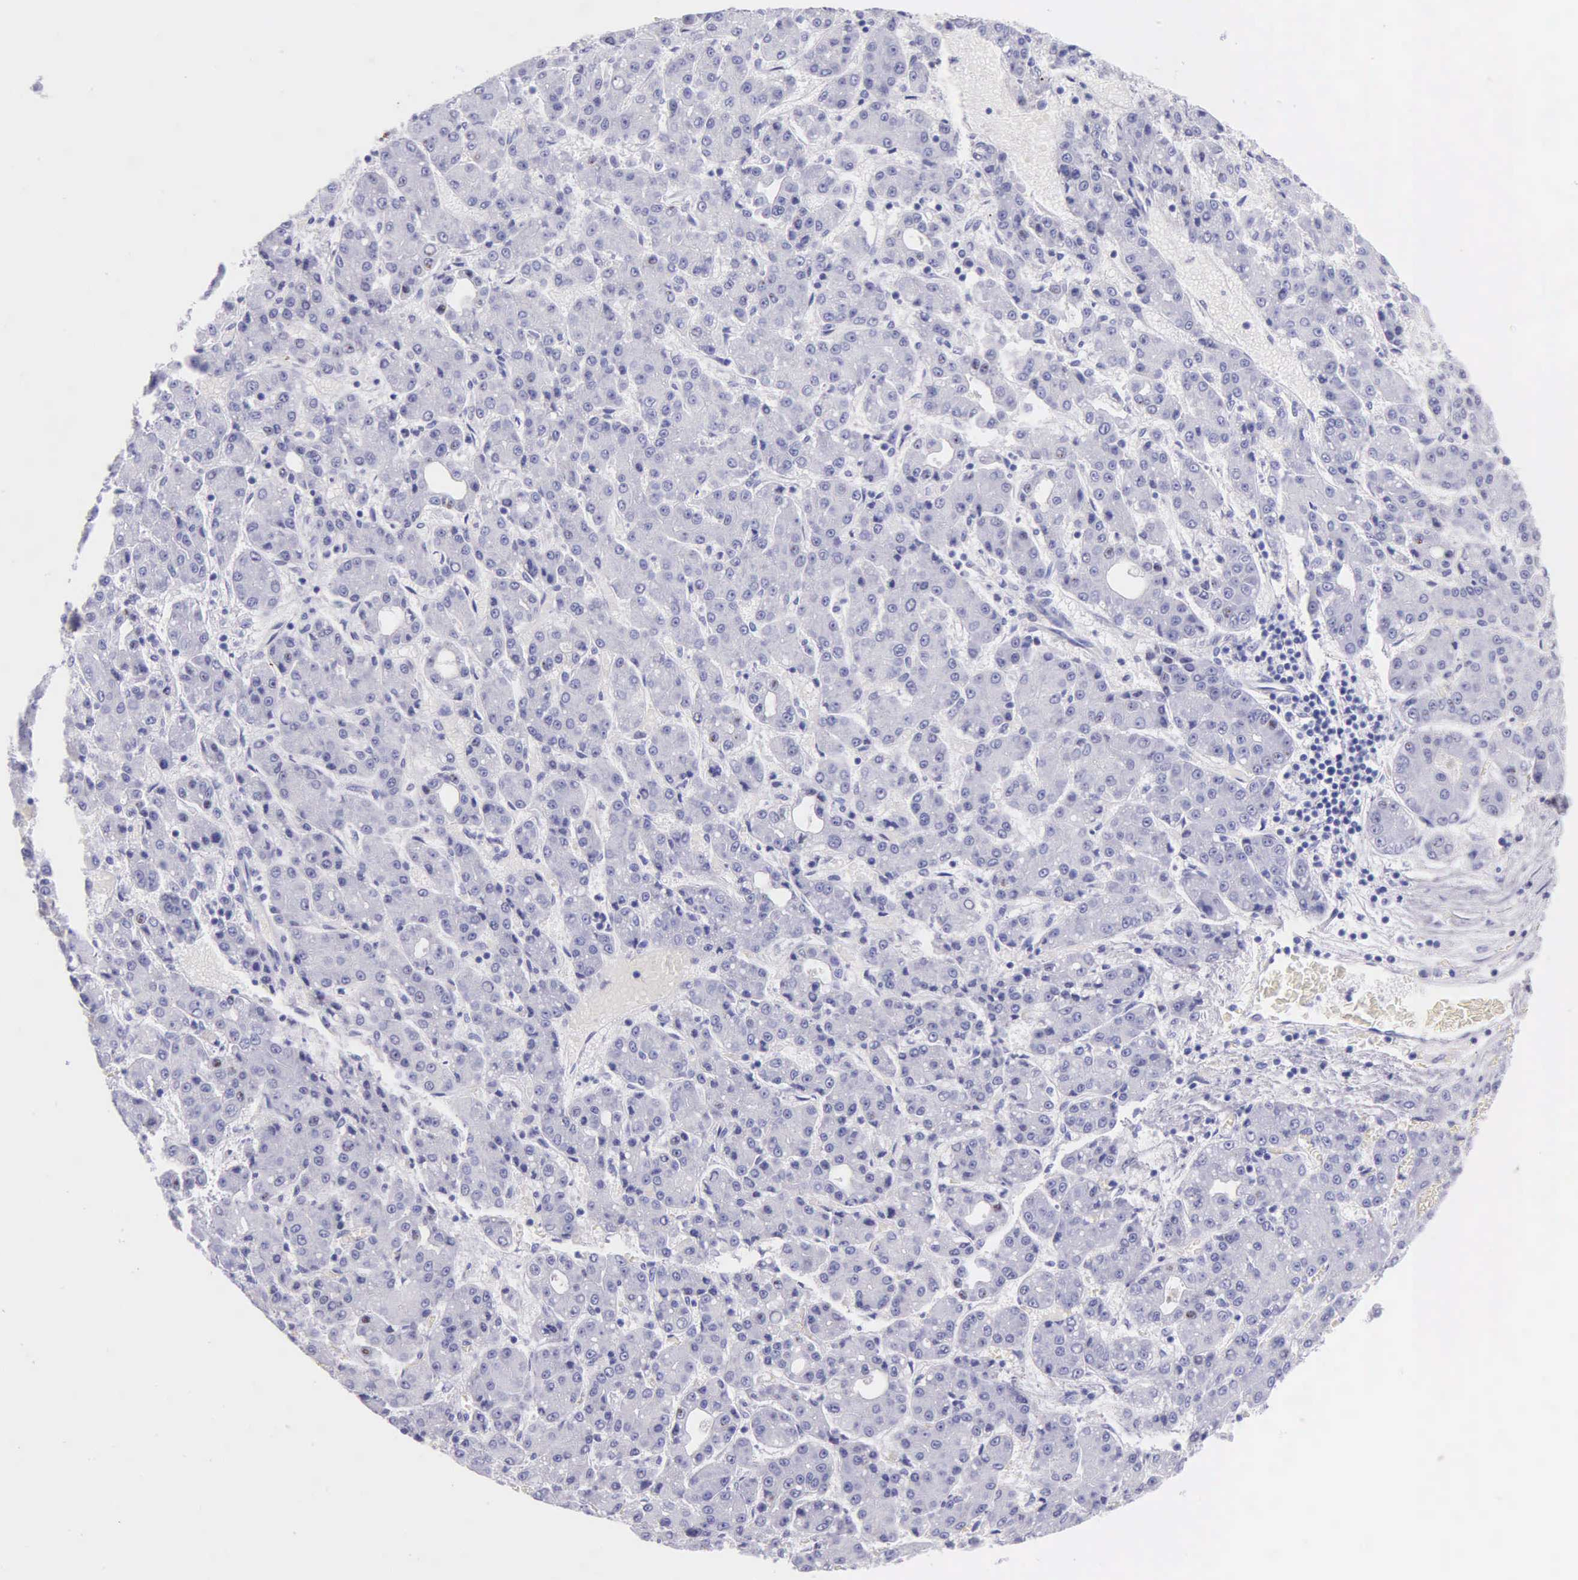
{"staining": {"intensity": "negative", "quantity": "none", "location": "none"}, "tissue": "liver cancer", "cell_type": "Tumor cells", "image_type": "cancer", "snomed": [{"axis": "morphology", "description": "Carcinoma, Hepatocellular, NOS"}, {"axis": "topography", "description": "Liver"}], "caption": "Tumor cells show no significant positivity in liver cancer.", "gene": "KLK3", "patient": {"sex": "male", "age": 69}}